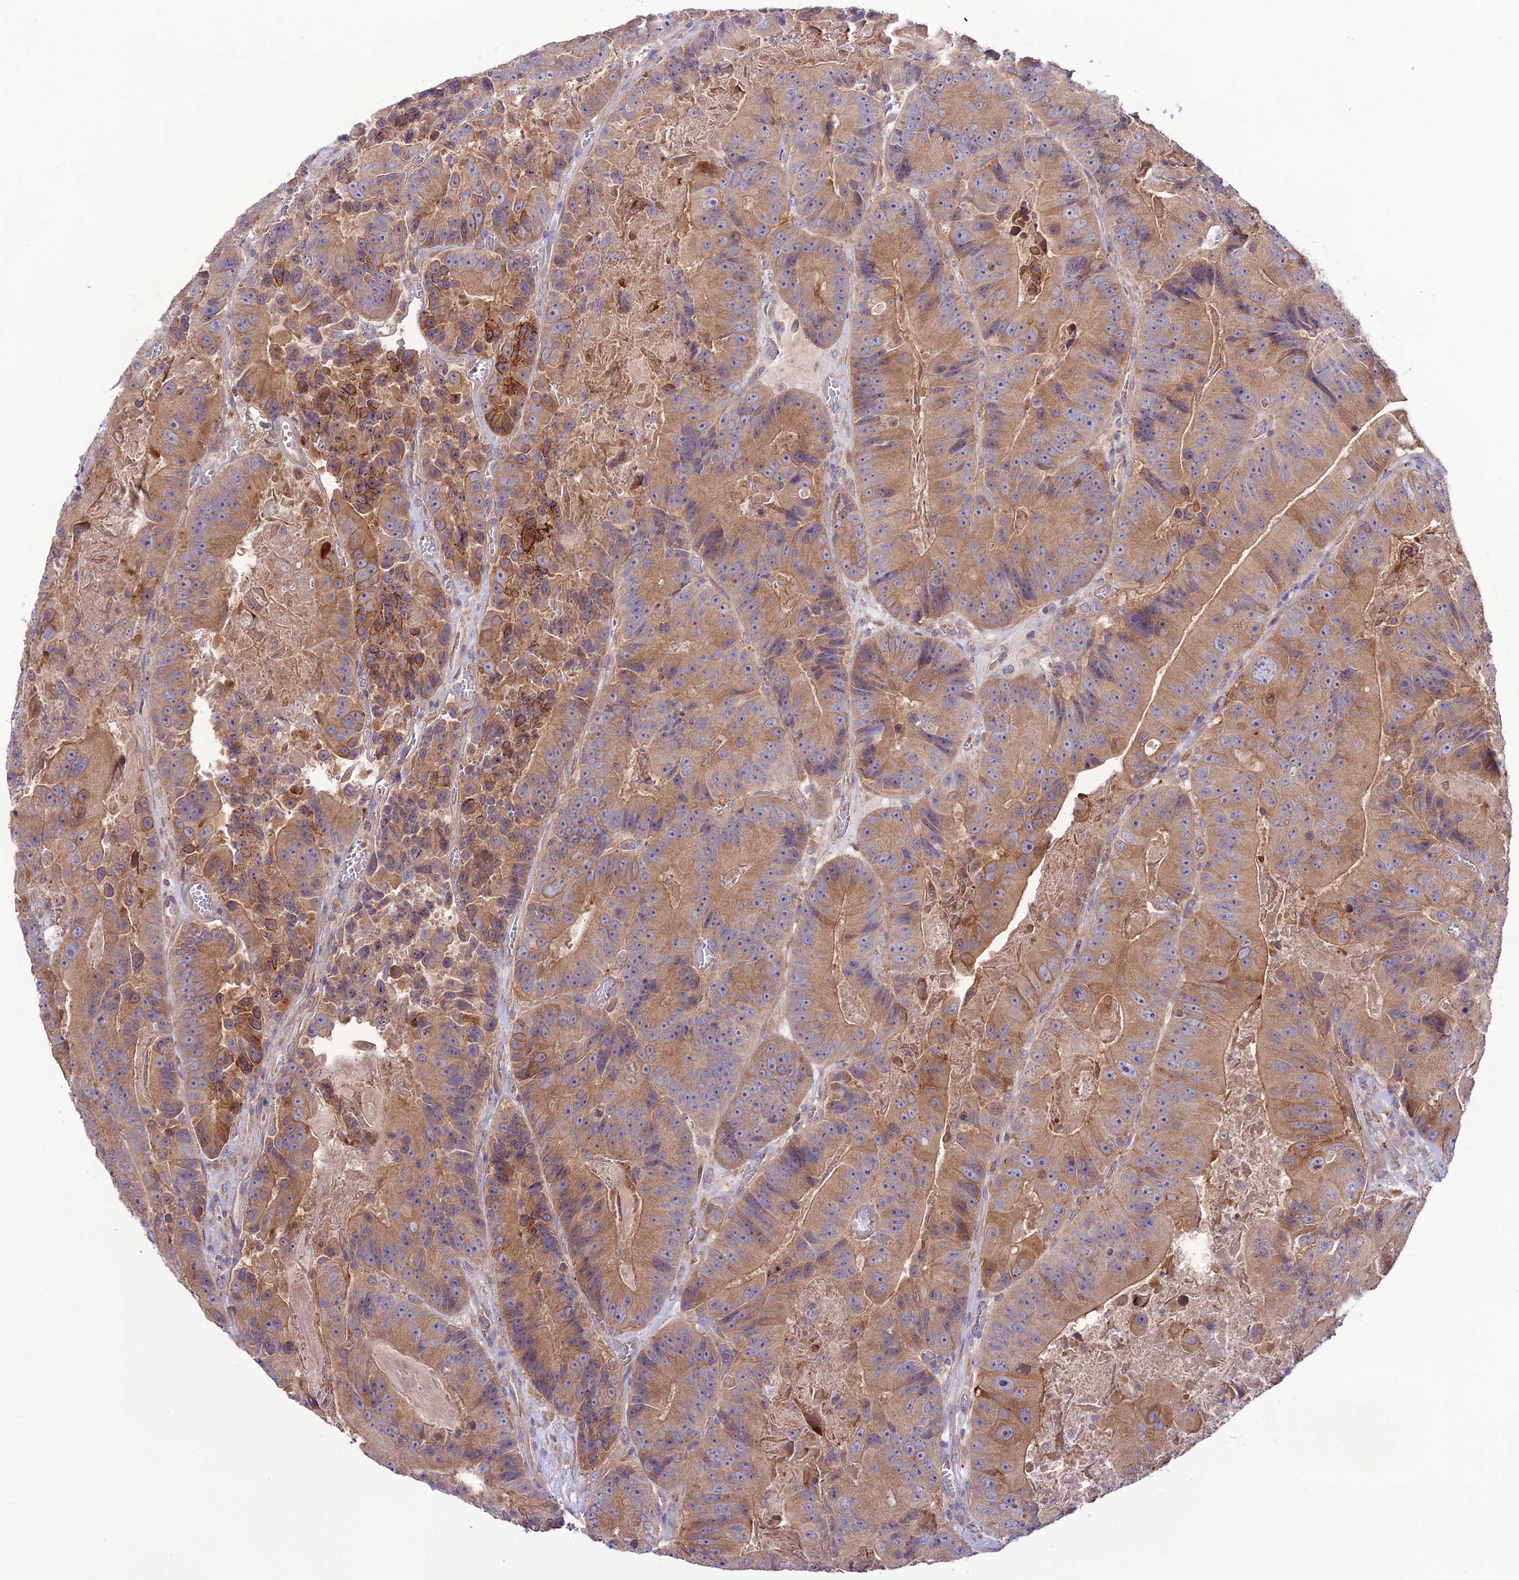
{"staining": {"intensity": "moderate", "quantity": ">75%", "location": "cytoplasmic/membranous"}, "tissue": "colorectal cancer", "cell_type": "Tumor cells", "image_type": "cancer", "snomed": [{"axis": "morphology", "description": "Adenocarcinoma, NOS"}, {"axis": "topography", "description": "Colon"}], "caption": "High-power microscopy captured an immunohistochemistry (IHC) histopathology image of colorectal cancer, revealing moderate cytoplasmic/membranous positivity in approximately >75% of tumor cells.", "gene": "BRME1", "patient": {"sex": "female", "age": 86}}